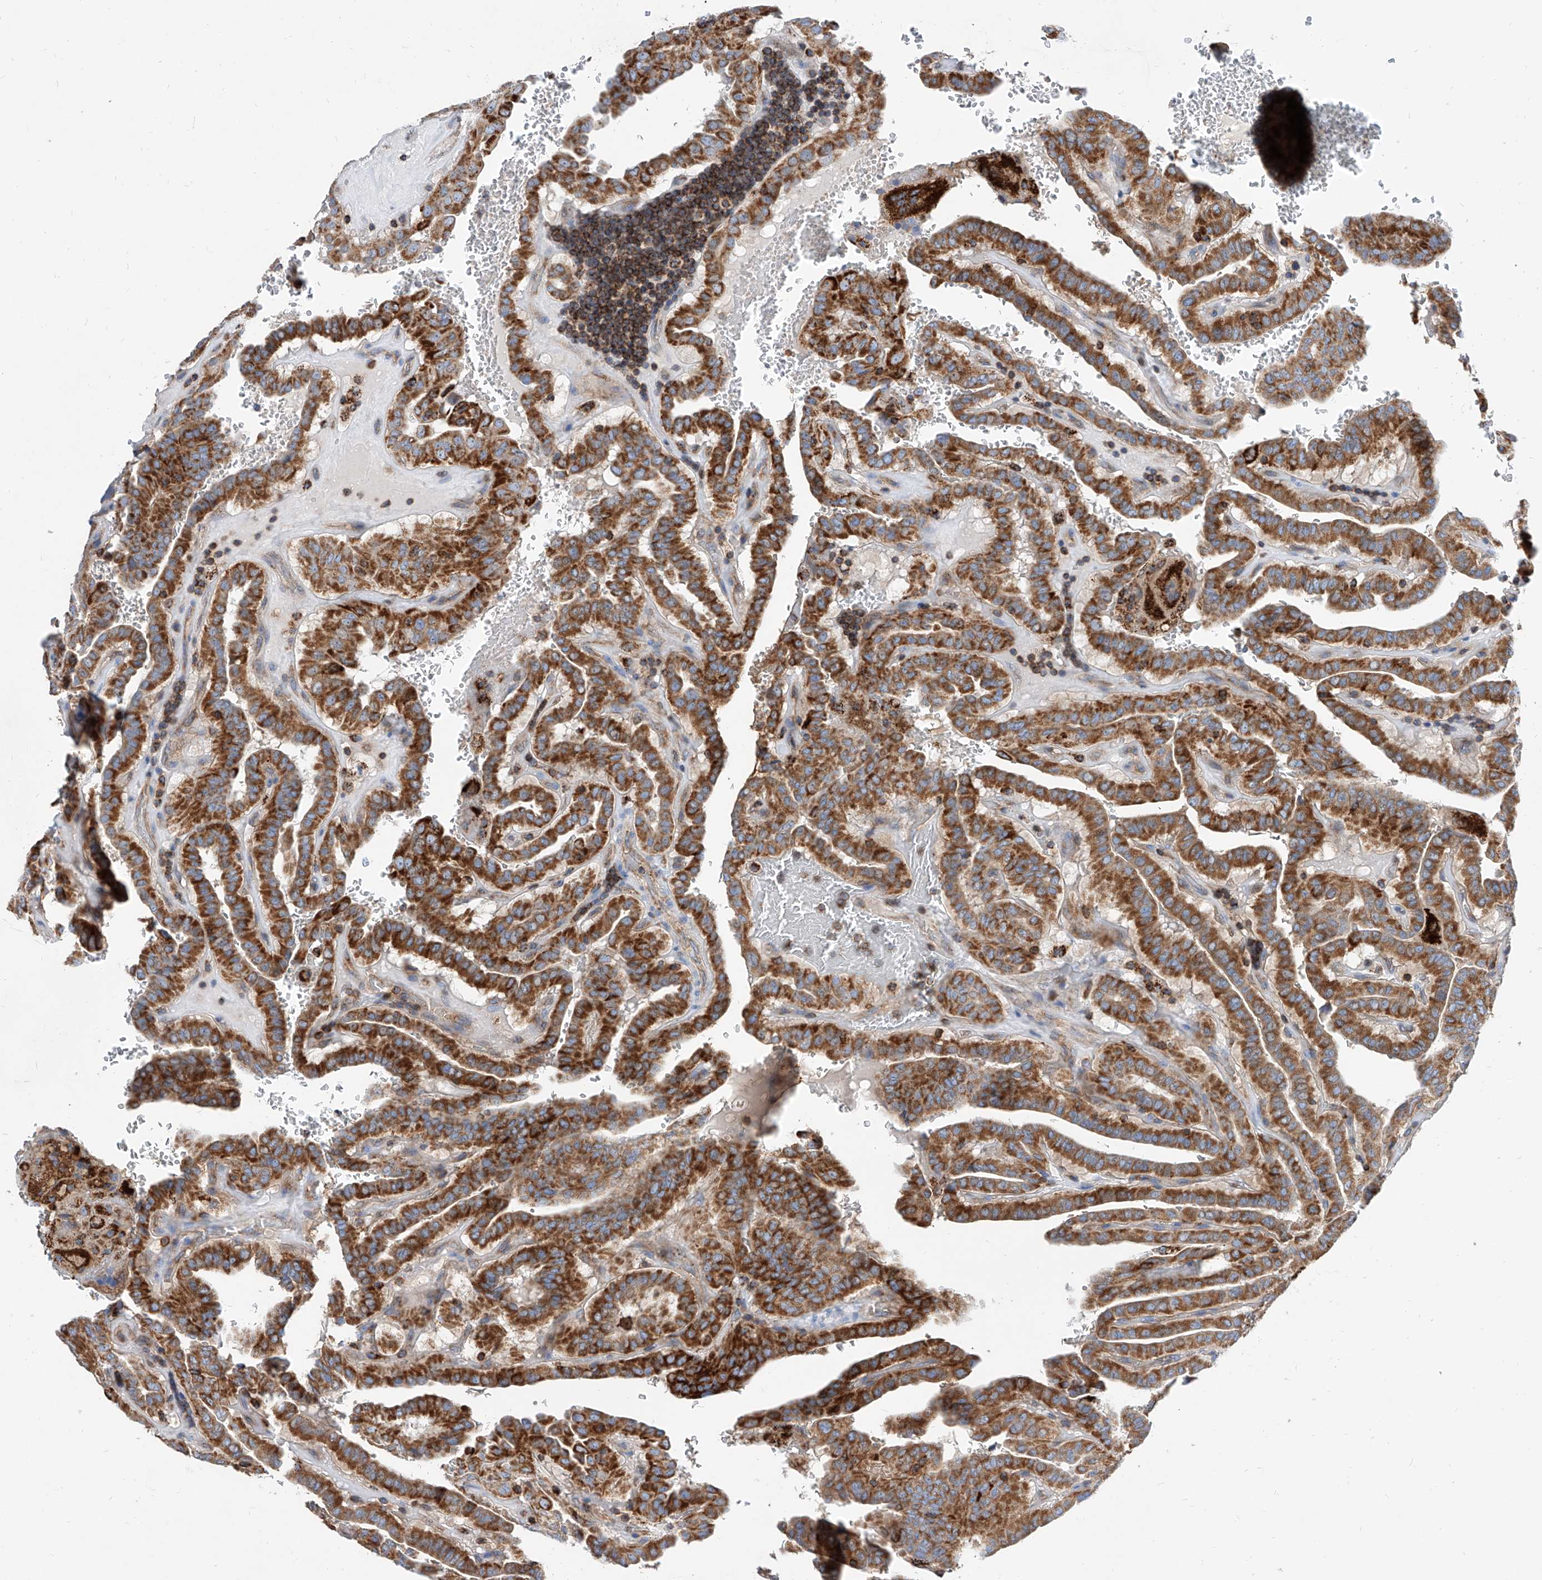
{"staining": {"intensity": "strong", "quantity": ">75%", "location": "cytoplasmic/membranous"}, "tissue": "thyroid cancer", "cell_type": "Tumor cells", "image_type": "cancer", "snomed": [{"axis": "morphology", "description": "Papillary adenocarcinoma, NOS"}, {"axis": "topography", "description": "Thyroid gland"}], "caption": "There is high levels of strong cytoplasmic/membranous staining in tumor cells of thyroid cancer, as demonstrated by immunohistochemical staining (brown color).", "gene": "CPNE5", "patient": {"sex": "male", "age": 77}}